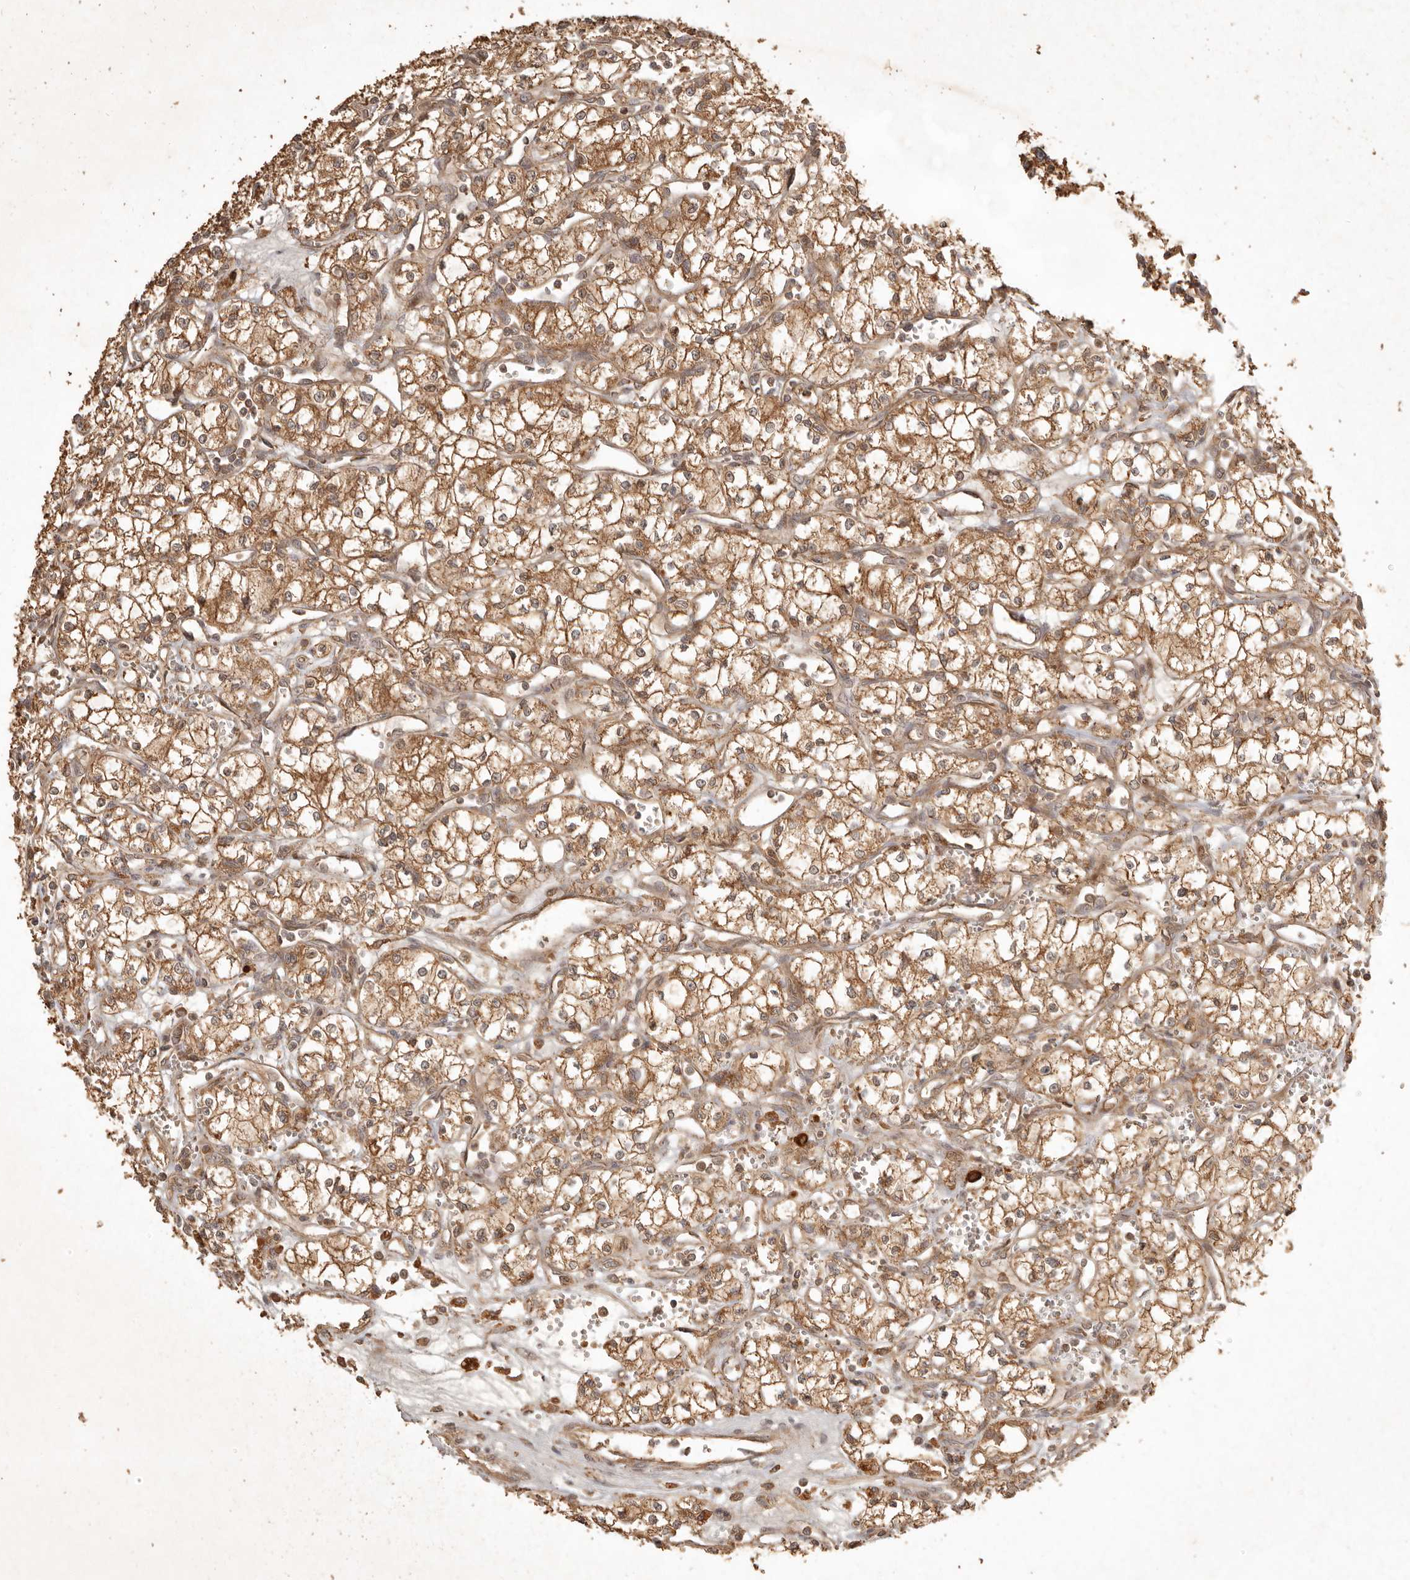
{"staining": {"intensity": "moderate", "quantity": ">75%", "location": "cytoplasmic/membranous"}, "tissue": "renal cancer", "cell_type": "Tumor cells", "image_type": "cancer", "snomed": [{"axis": "morphology", "description": "Adenocarcinoma, NOS"}, {"axis": "topography", "description": "Kidney"}], "caption": "Immunohistochemical staining of renal cancer (adenocarcinoma) demonstrates medium levels of moderate cytoplasmic/membranous protein positivity in approximately >75% of tumor cells.", "gene": "CLEC4C", "patient": {"sex": "male", "age": 59}}